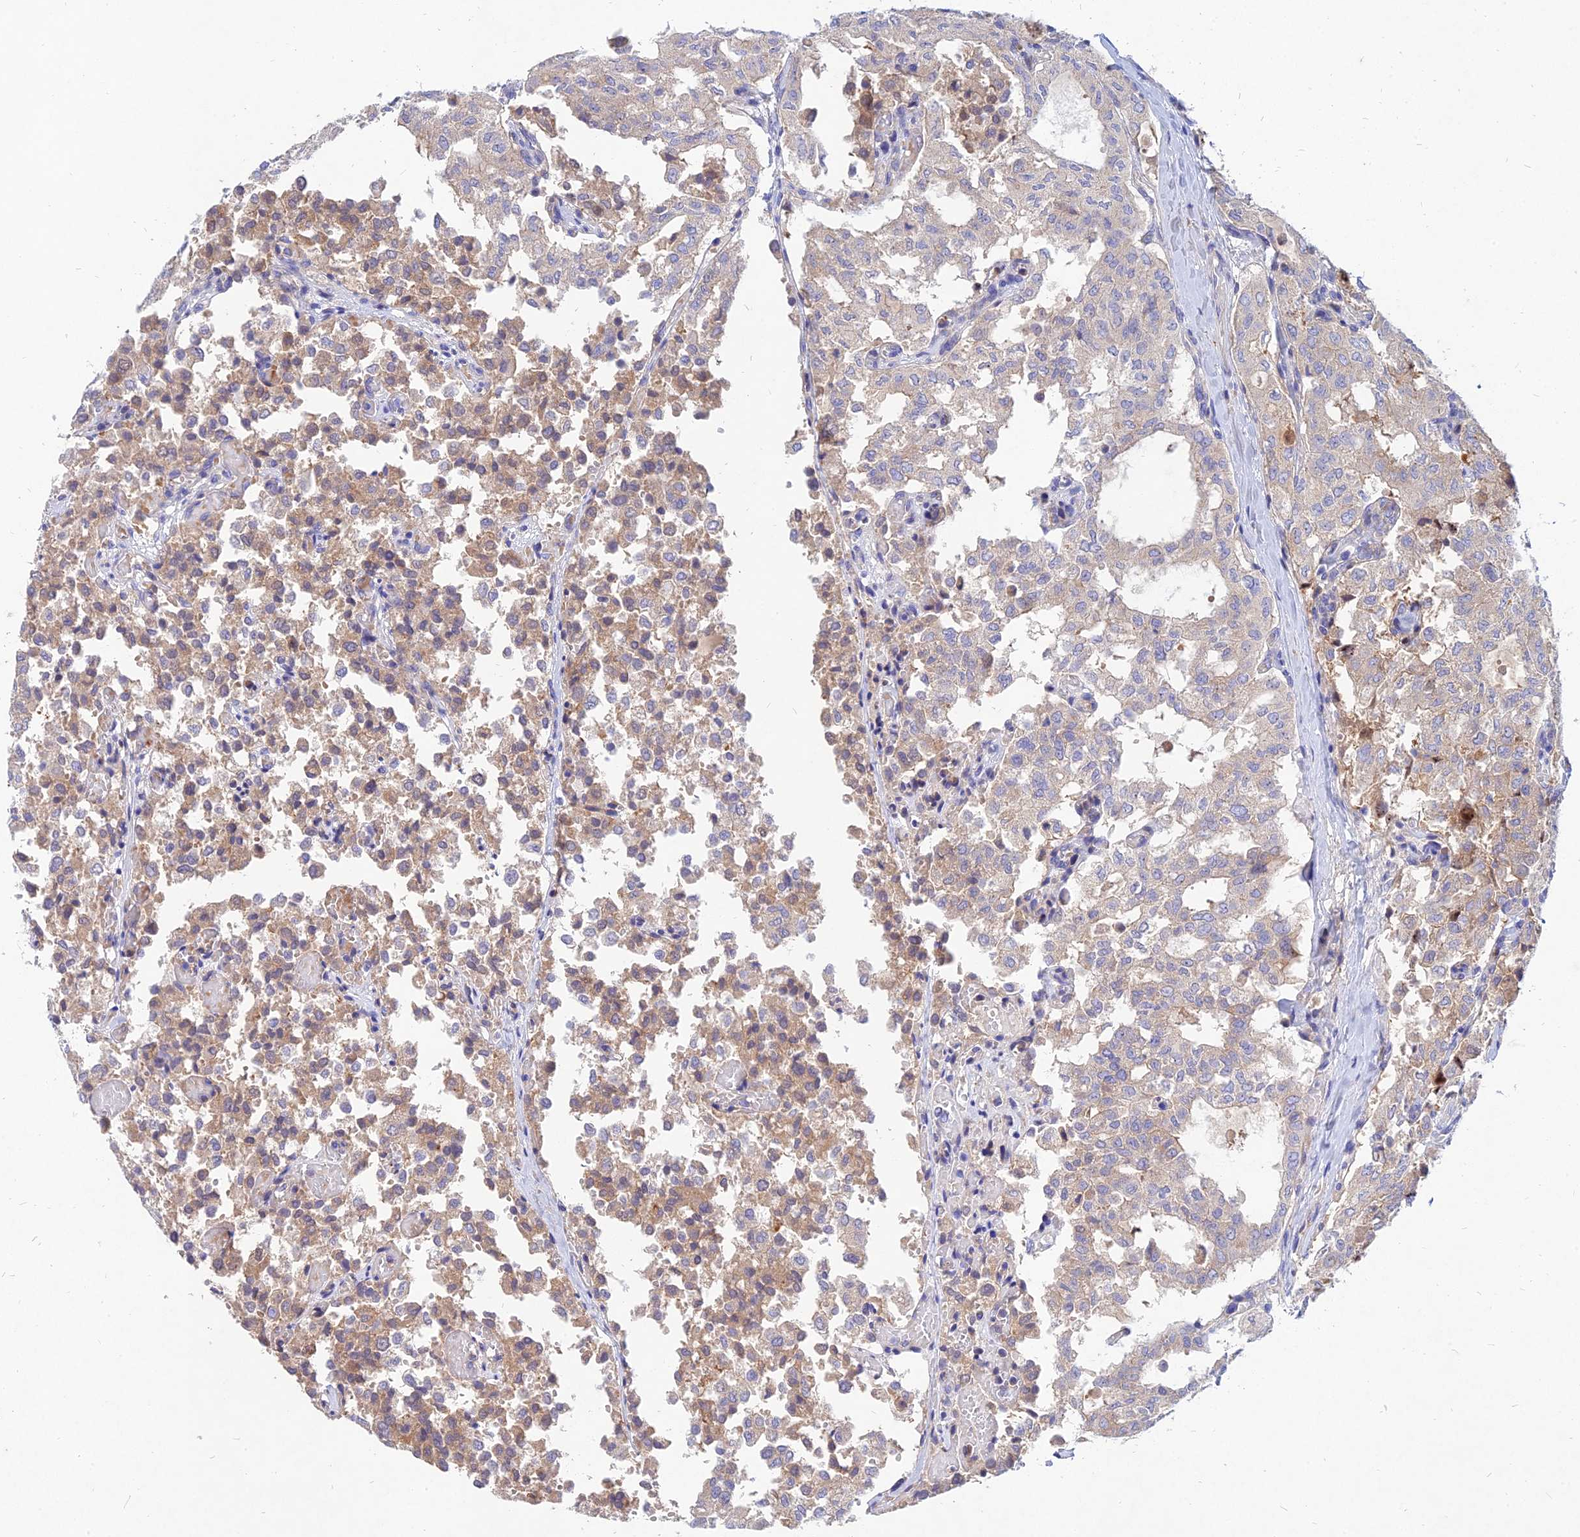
{"staining": {"intensity": "moderate", "quantity": "<25%", "location": "cytoplasmic/membranous"}, "tissue": "thyroid cancer", "cell_type": "Tumor cells", "image_type": "cancer", "snomed": [{"axis": "morphology", "description": "Follicular adenoma carcinoma, NOS"}, {"axis": "topography", "description": "Thyroid gland"}], "caption": "IHC photomicrograph of follicular adenoma carcinoma (thyroid) stained for a protein (brown), which exhibits low levels of moderate cytoplasmic/membranous positivity in approximately <25% of tumor cells.", "gene": "MROH1", "patient": {"sex": "male", "age": 75}}